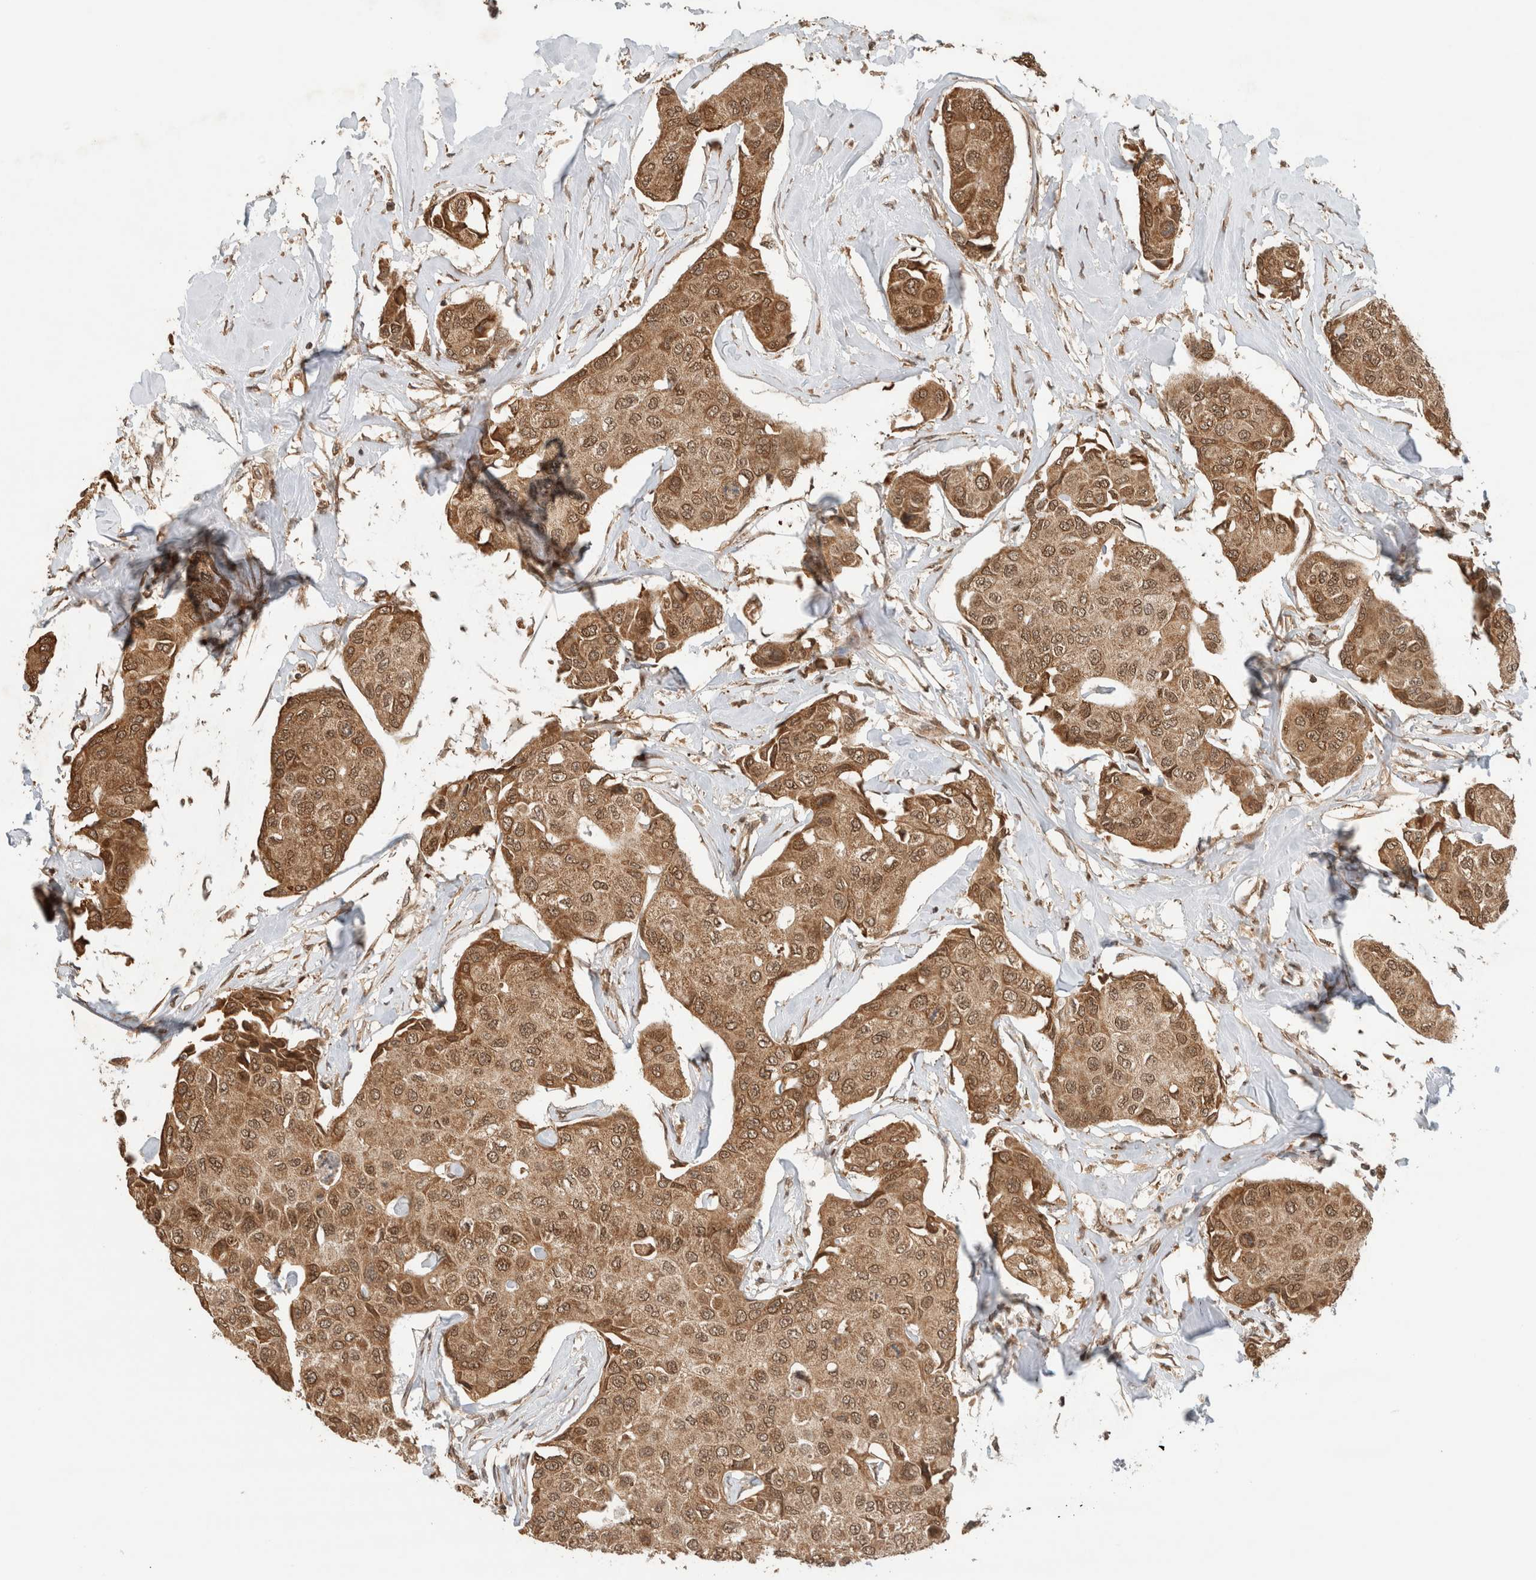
{"staining": {"intensity": "moderate", "quantity": ">75%", "location": "cytoplasmic/membranous,nuclear"}, "tissue": "breast cancer", "cell_type": "Tumor cells", "image_type": "cancer", "snomed": [{"axis": "morphology", "description": "Duct carcinoma"}, {"axis": "topography", "description": "Breast"}], "caption": "About >75% of tumor cells in breast cancer show moderate cytoplasmic/membranous and nuclear protein expression as visualized by brown immunohistochemical staining.", "gene": "C1orf21", "patient": {"sex": "female", "age": 80}}